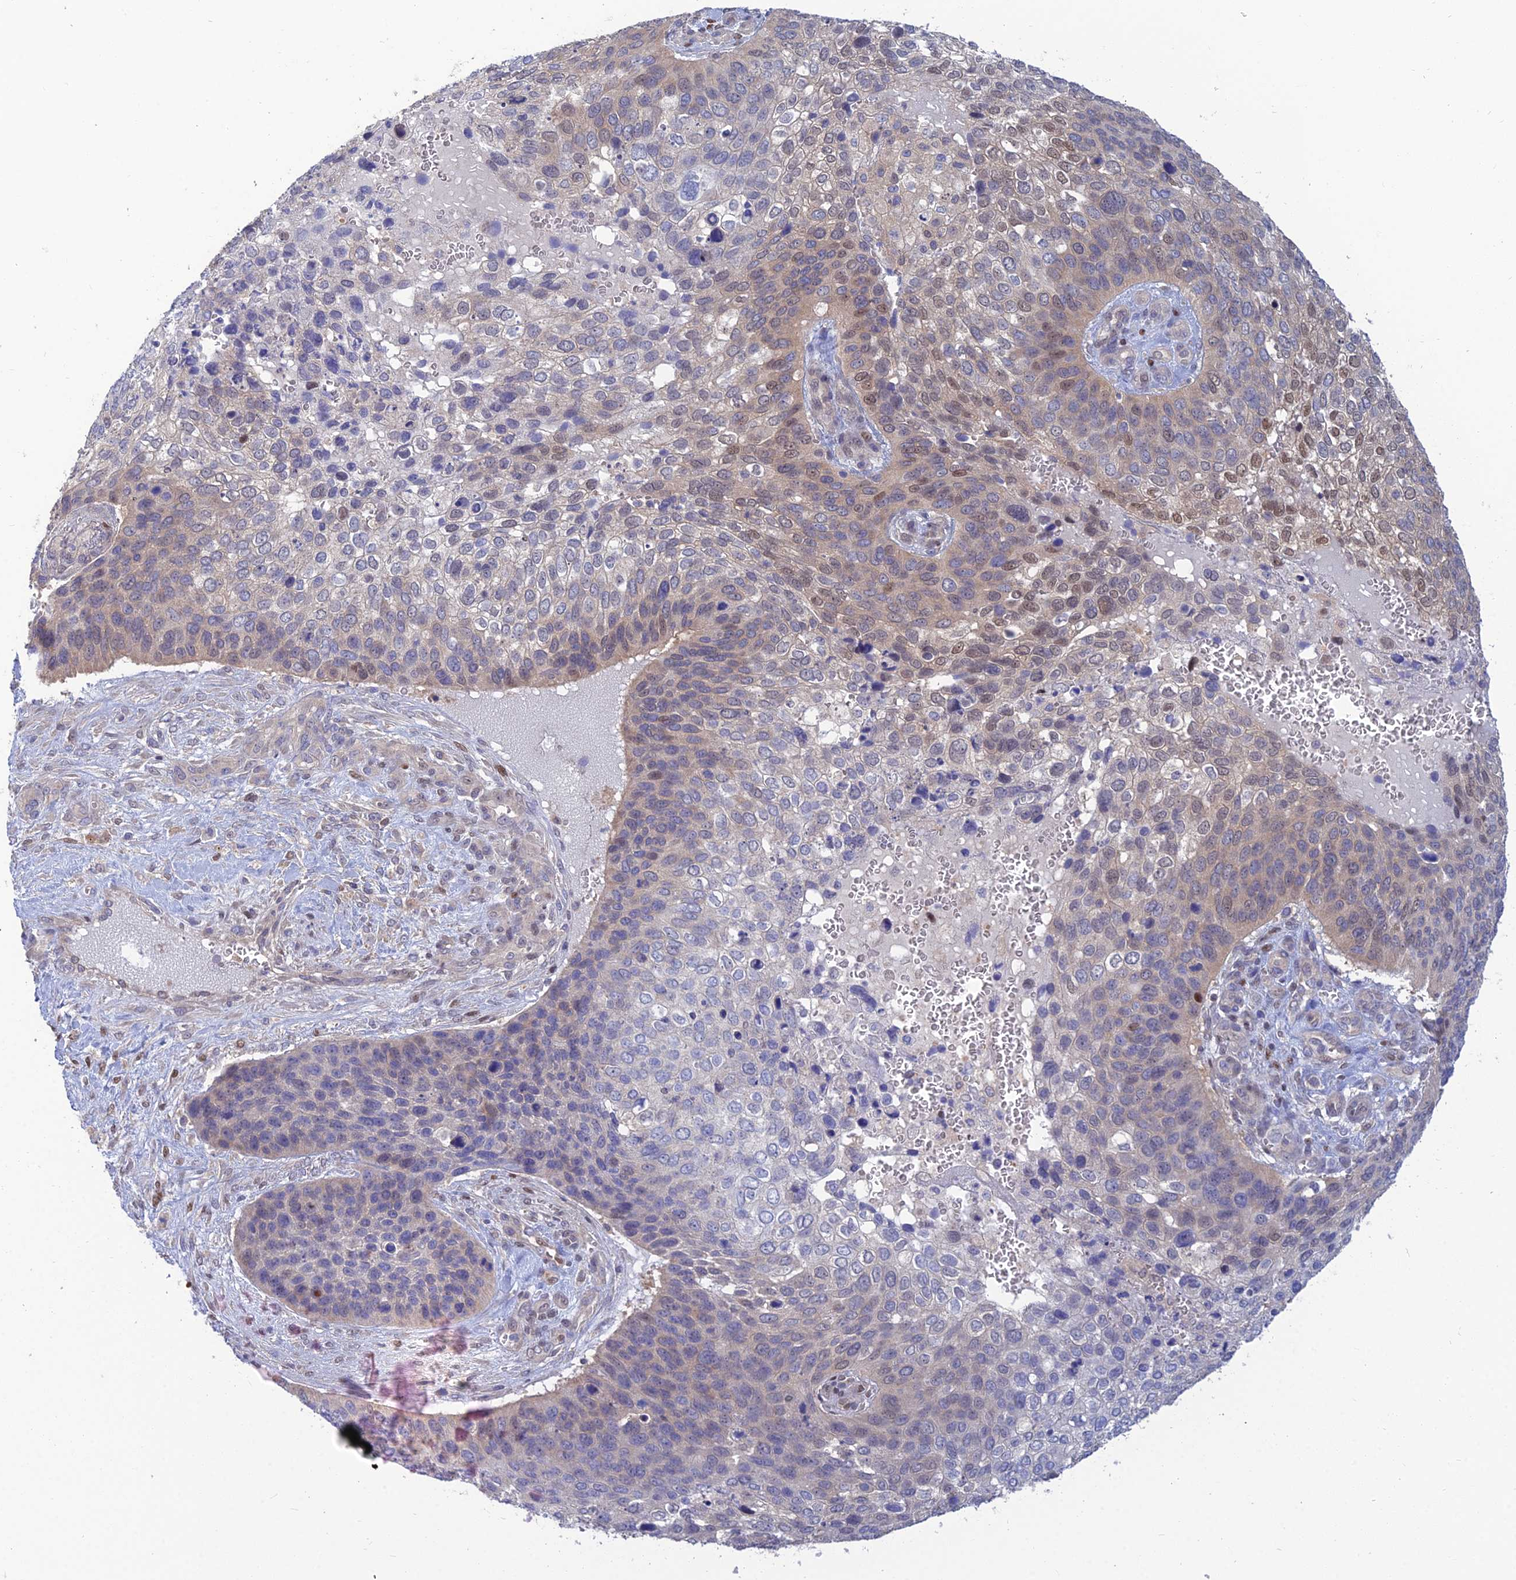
{"staining": {"intensity": "moderate", "quantity": "<25%", "location": "nuclear"}, "tissue": "skin cancer", "cell_type": "Tumor cells", "image_type": "cancer", "snomed": [{"axis": "morphology", "description": "Basal cell carcinoma"}, {"axis": "topography", "description": "Skin"}], "caption": "Protein expression analysis of skin basal cell carcinoma exhibits moderate nuclear positivity in approximately <25% of tumor cells. Ihc stains the protein in brown and the nuclei are stained blue.", "gene": "DNPEP", "patient": {"sex": "female", "age": 74}}